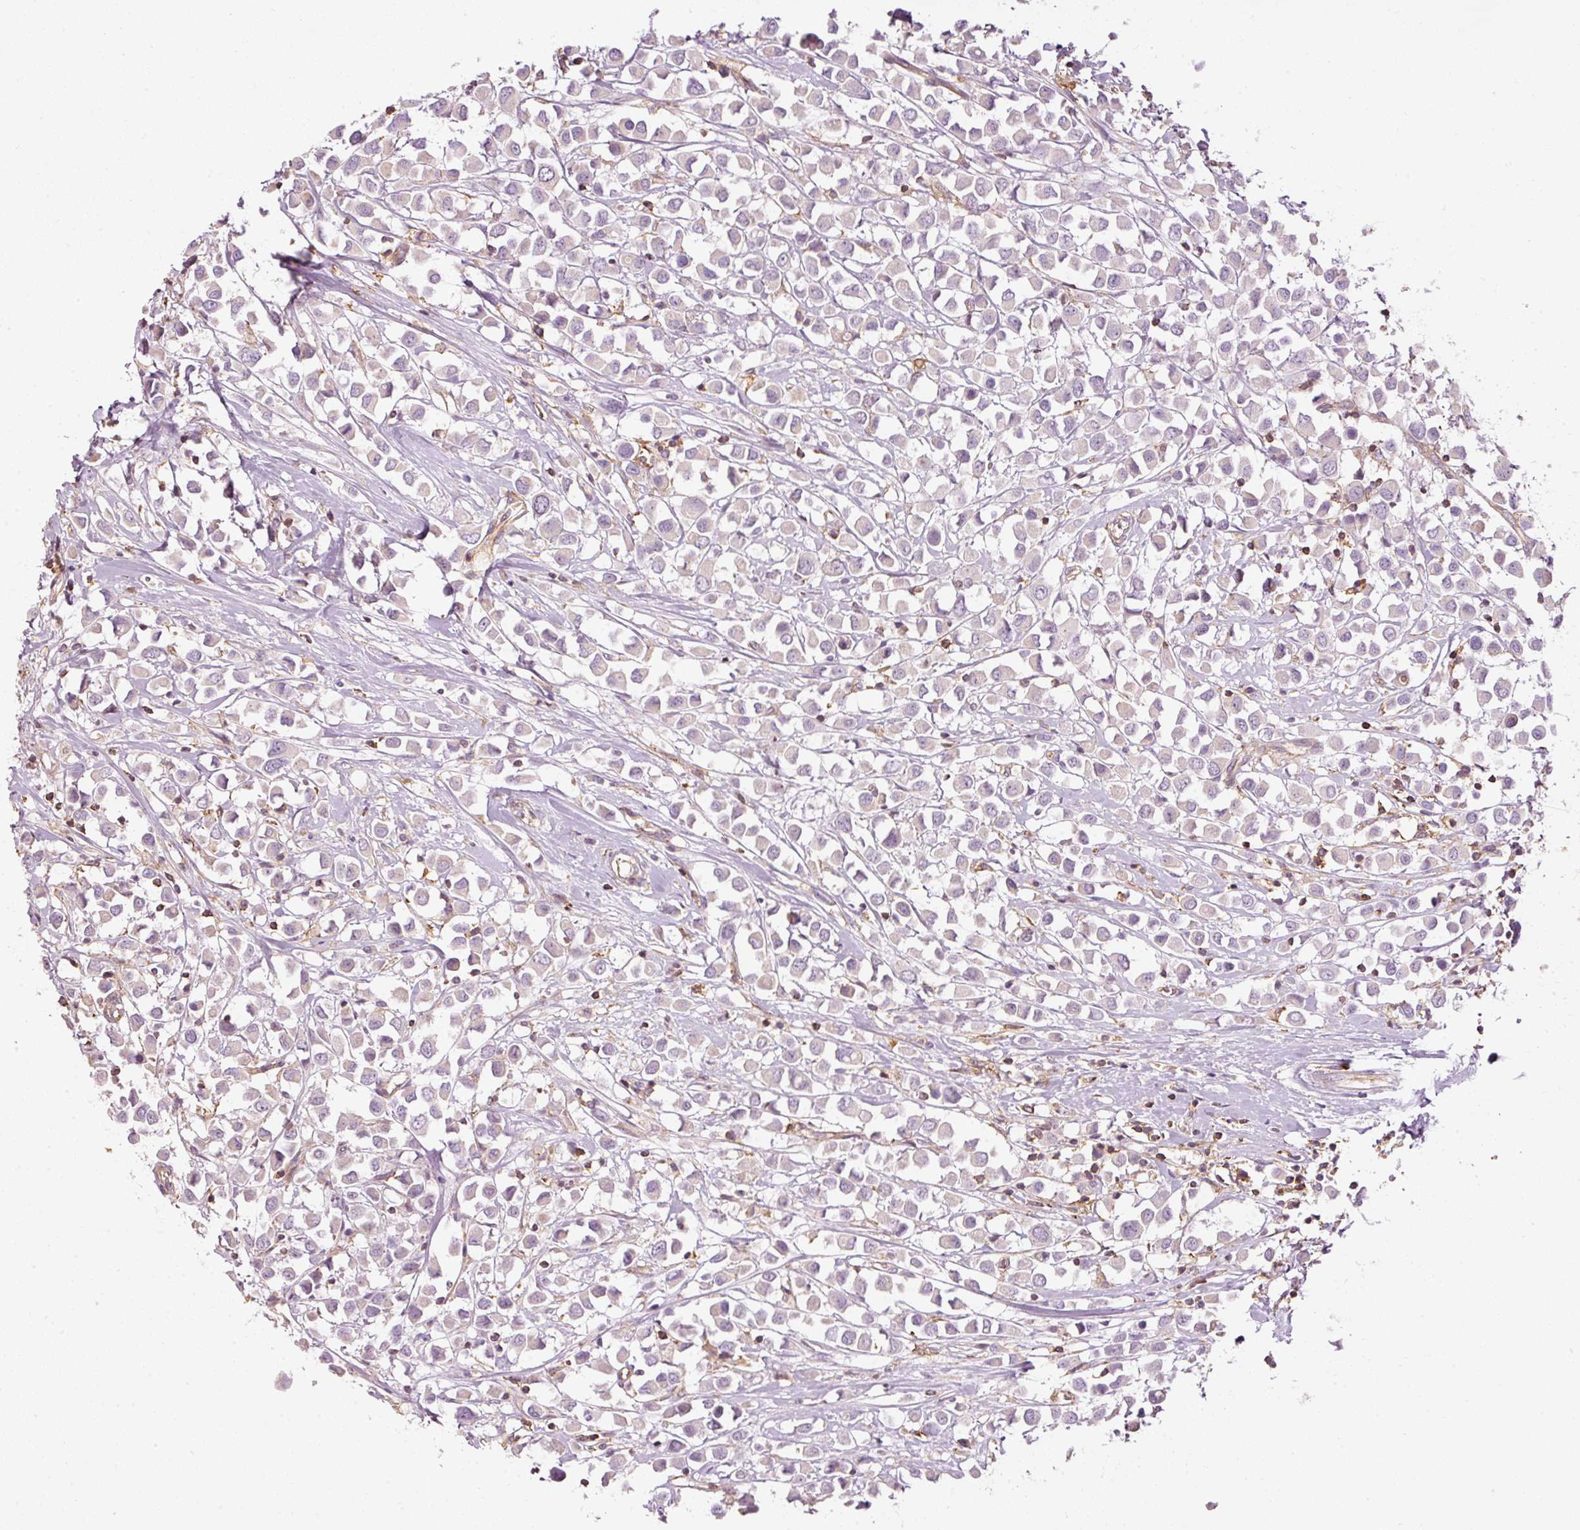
{"staining": {"intensity": "negative", "quantity": "none", "location": "none"}, "tissue": "breast cancer", "cell_type": "Tumor cells", "image_type": "cancer", "snomed": [{"axis": "morphology", "description": "Duct carcinoma"}, {"axis": "topography", "description": "Breast"}], "caption": "The histopathology image demonstrates no significant staining in tumor cells of invasive ductal carcinoma (breast).", "gene": "SIPA1", "patient": {"sex": "female", "age": 61}}